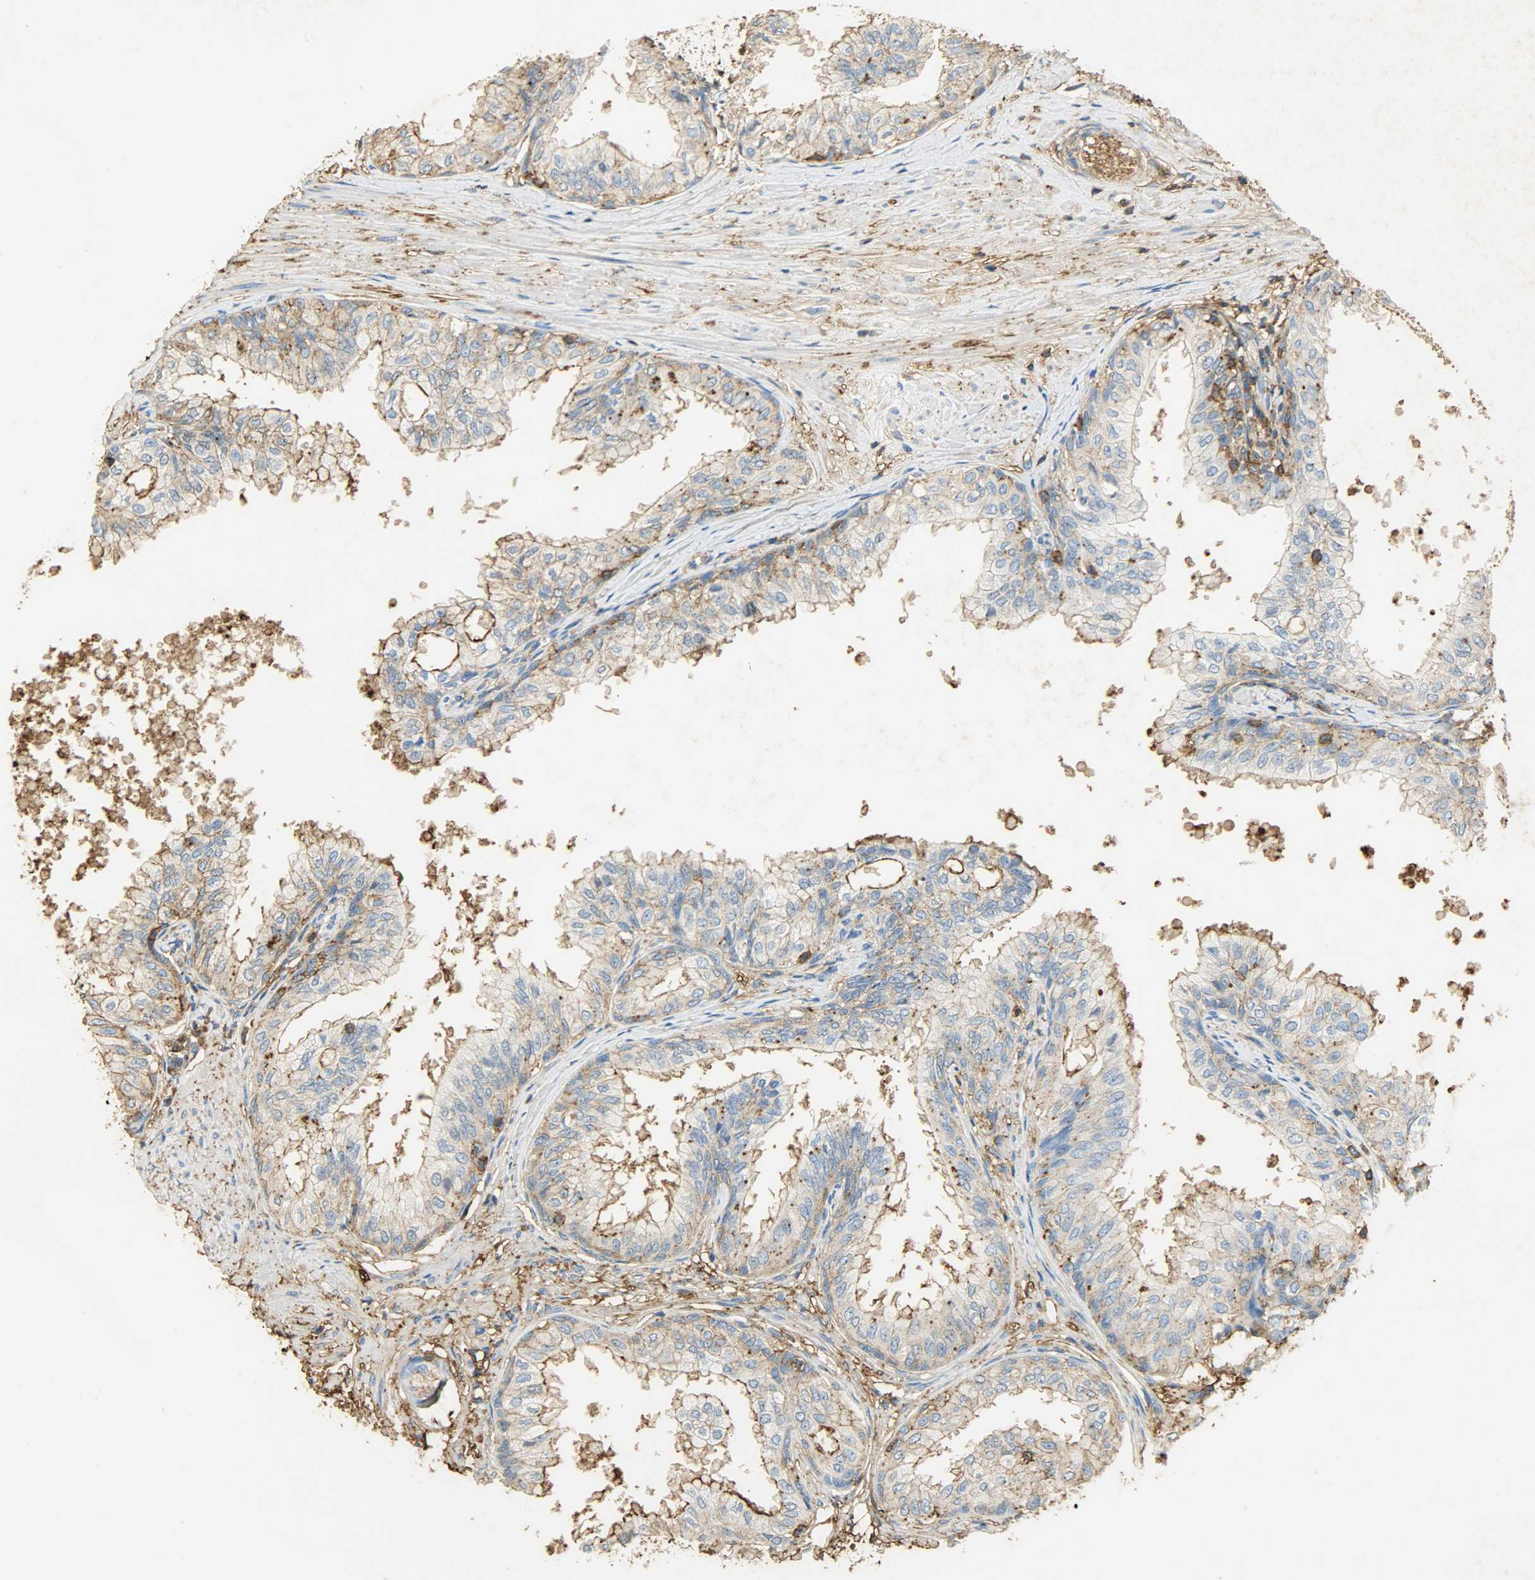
{"staining": {"intensity": "strong", "quantity": "<25%", "location": "cytoplasmic/membranous"}, "tissue": "prostate", "cell_type": "Glandular cells", "image_type": "normal", "snomed": [{"axis": "morphology", "description": "Normal tissue, NOS"}, {"axis": "topography", "description": "Prostate"}, {"axis": "topography", "description": "Seminal veicle"}], "caption": "A medium amount of strong cytoplasmic/membranous expression is present in approximately <25% of glandular cells in normal prostate. (DAB (3,3'-diaminobenzidine) IHC, brown staining for protein, blue staining for nuclei).", "gene": "ANXA6", "patient": {"sex": "male", "age": 60}}